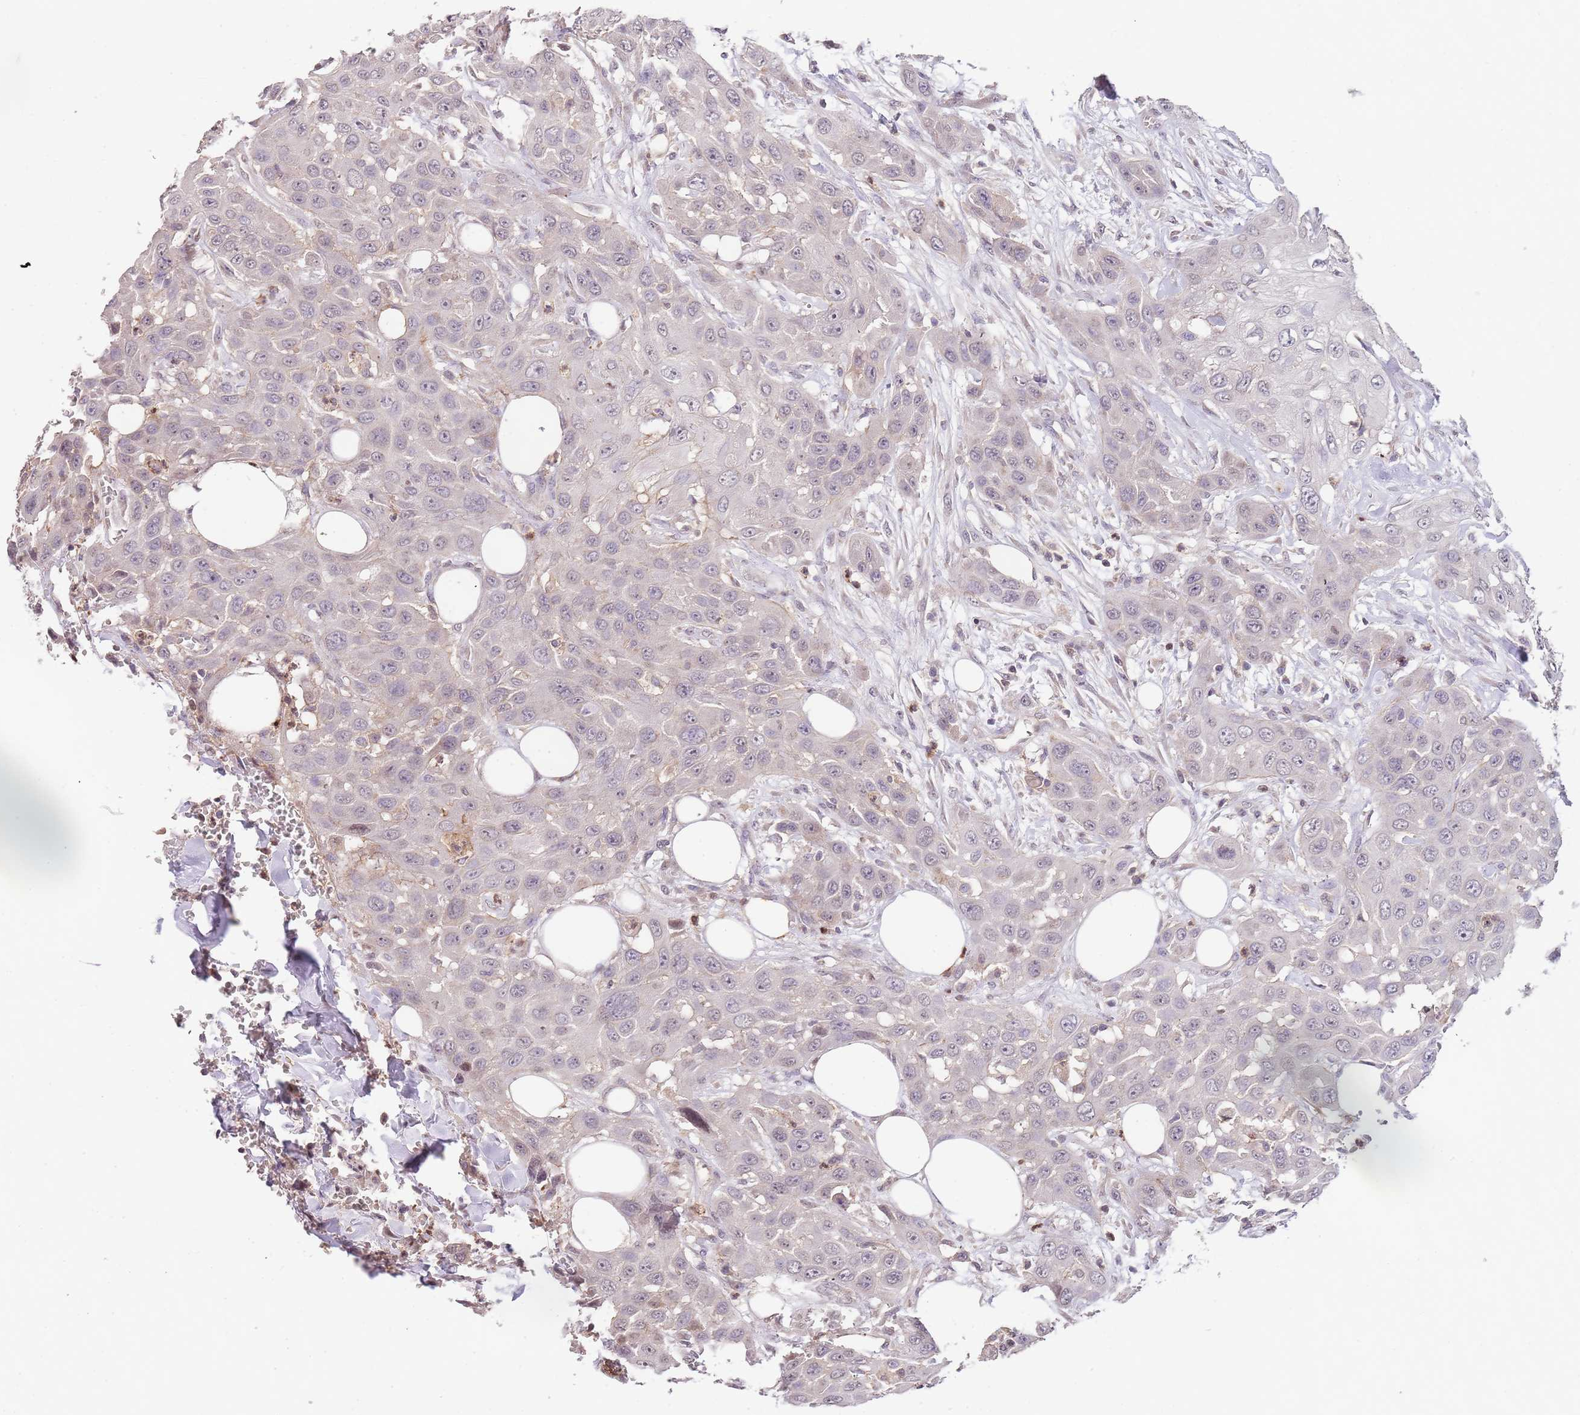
{"staining": {"intensity": "negative", "quantity": "none", "location": "none"}, "tissue": "head and neck cancer", "cell_type": "Tumor cells", "image_type": "cancer", "snomed": [{"axis": "morphology", "description": "Squamous cell carcinoma, NOS"}, {"axis": "topography", "description": "Head-Neck"}], "caption": "Immunohistochemistry histopathology image of human head and neck cancer stained for a protein (brown), which exhibits no expression in tumor cells.", "gene": "SLC16A4", "patient": {"sex": "male", "age": 81}}